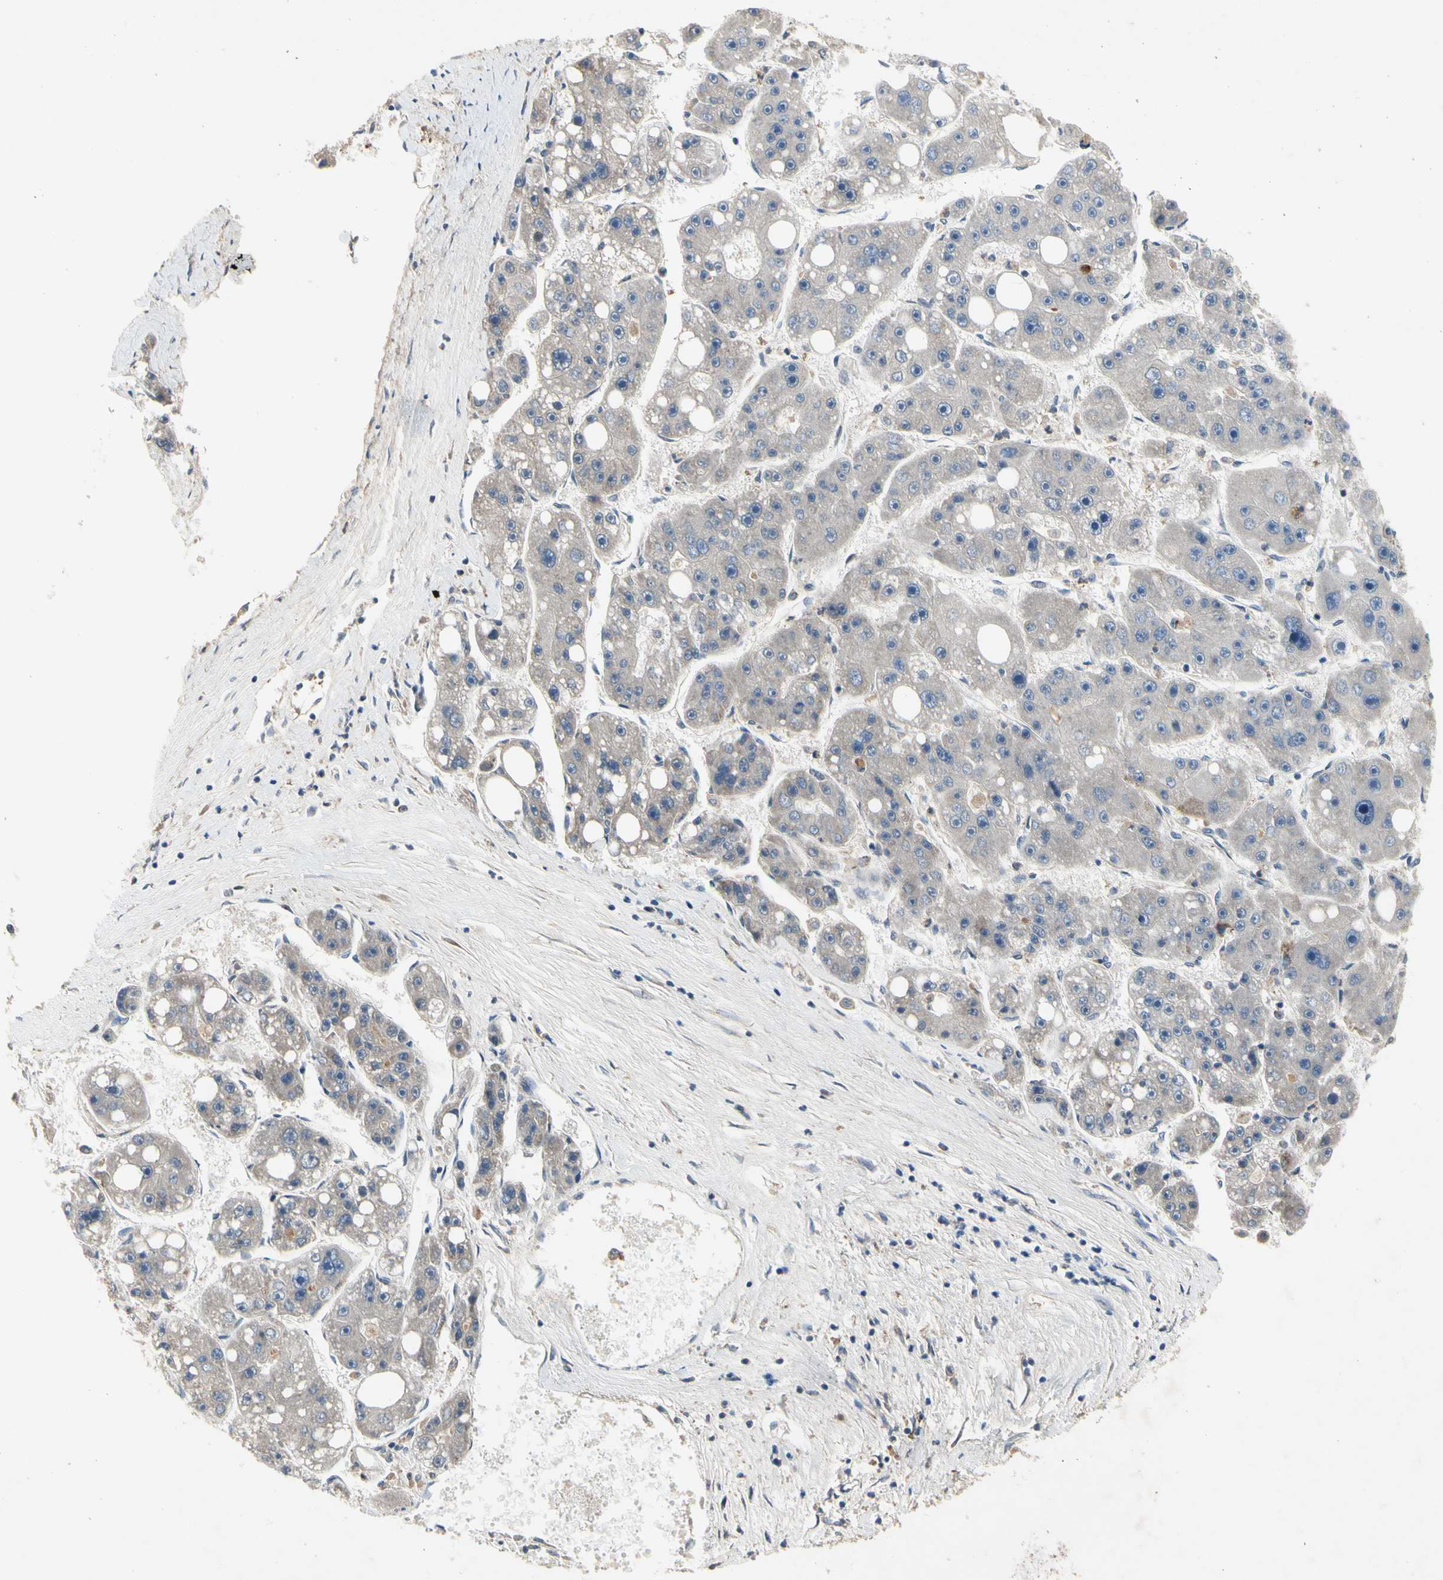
{"staining": {"intensity": "negative", "quantity": "none", "location": "none"}, "tissue": "liver cancer", "cell_type": "Tumor cells", "image_type": "cancer", "snomed": [{"axis": "morphology", "description": "Carcinoma, Hepatocellular, NOS"}, {"axis": "topography", "description": "Liver"}], "caption": "This image is of hepatocellular carcinoma (liver) stained with immunohistochemistry (IHC) to label a protein in brown with the nuclei are counter-stained blue. There is no positivity in tumor cells. The staining was performed using DAB to visualize the protein expression in brown, while the nuclei were stained in blue with hematoxylin (Magnification: 20x).", "gene": "CRTAC1", "patient": {"sex": "female", "age": 61}}